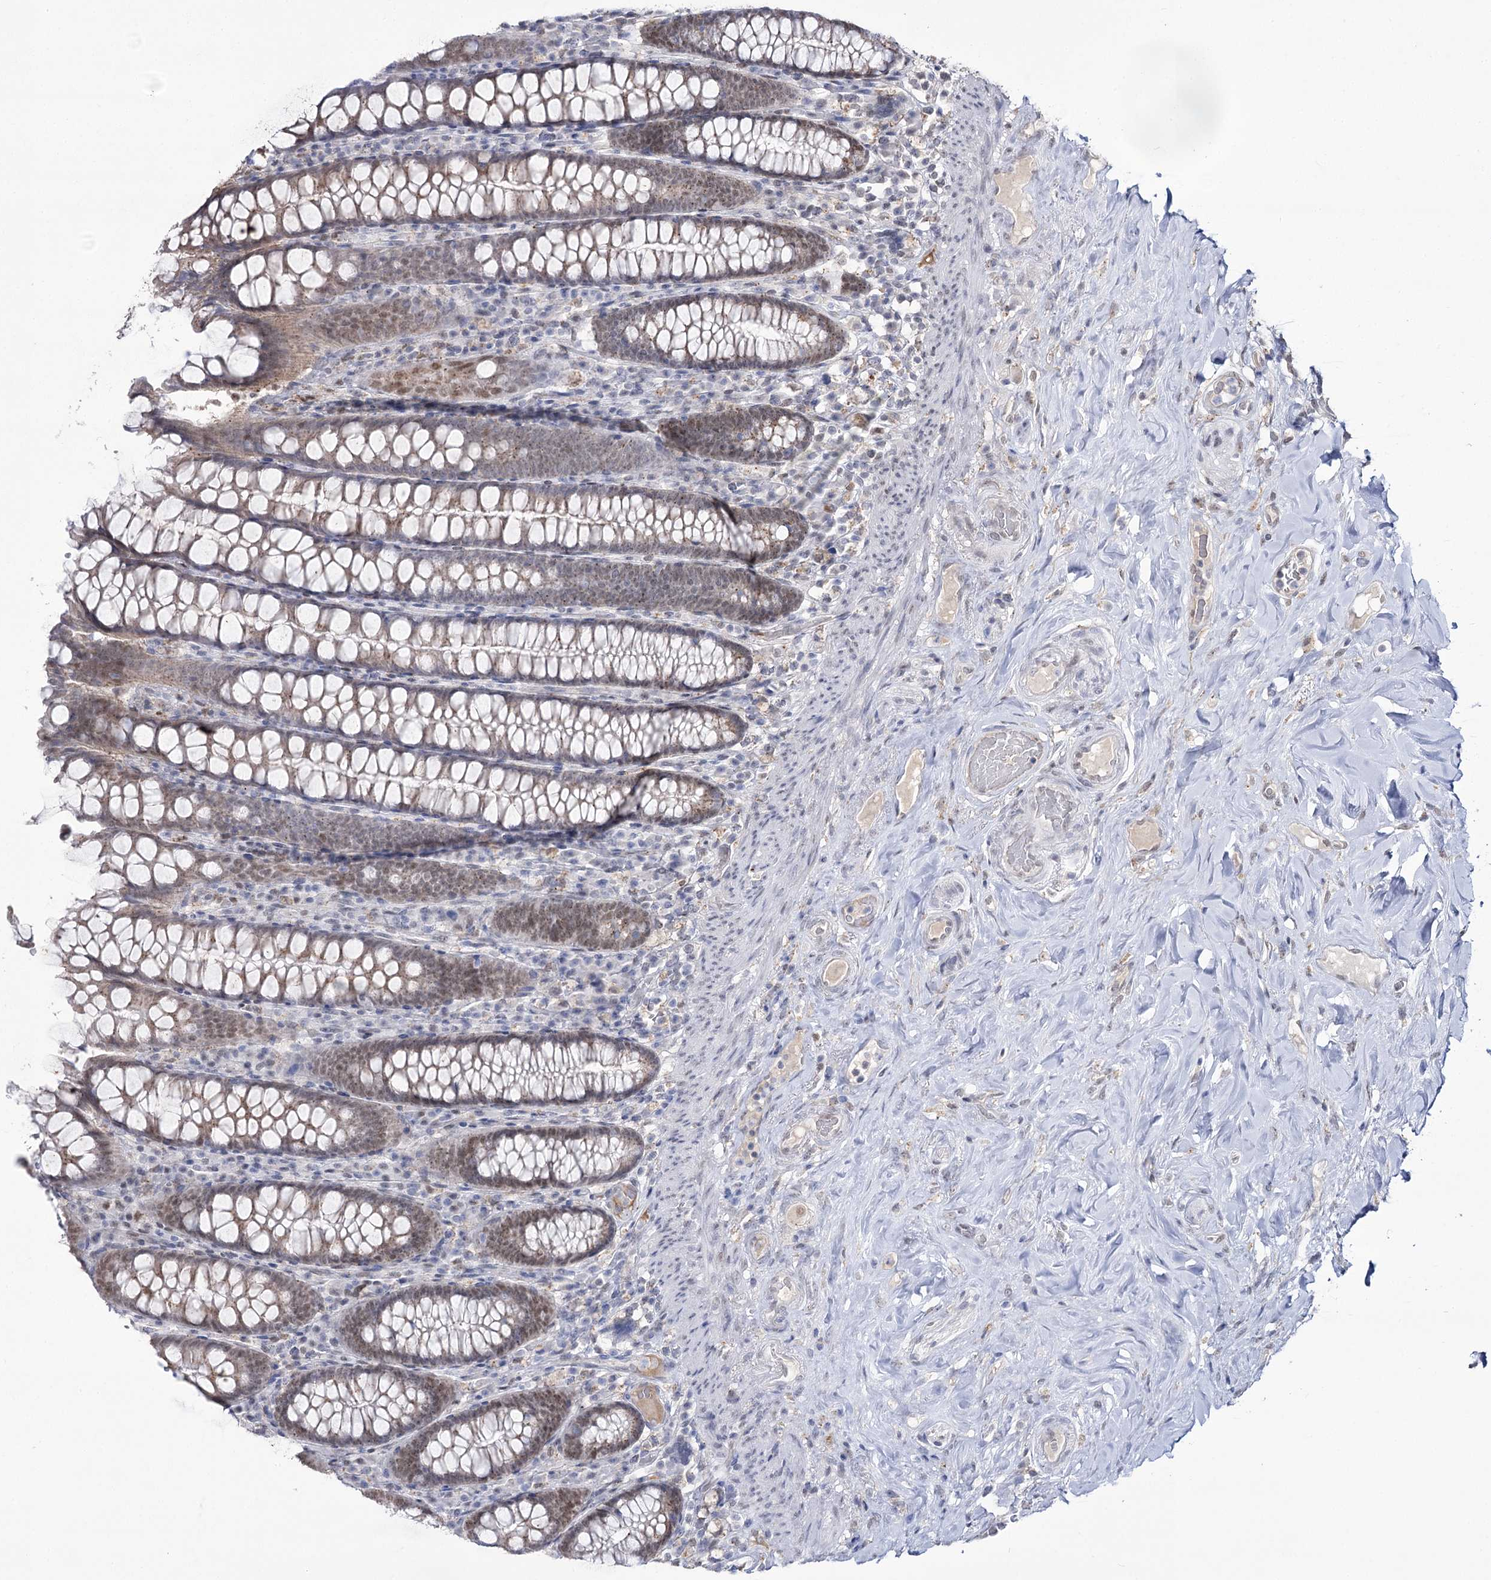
{"staining": {"intensity": "weak", "quantity": ">75%", "location": "nuclear"}, "tissue": "colon", "cell_type": "Endothelial cells", "image_type": "normal", "snomed": [{"axis": "morphology", "description": "Normal tissue, NOS"}, {"axis": "topography", "description": "Colon"}], "caption": "Brown immunohistochemical staining in benign colon shows weak nuclear expression in about >75% of endothelial cells.", "gene": "VGLL4", "patient": {"sex": "female", "age": 79}}